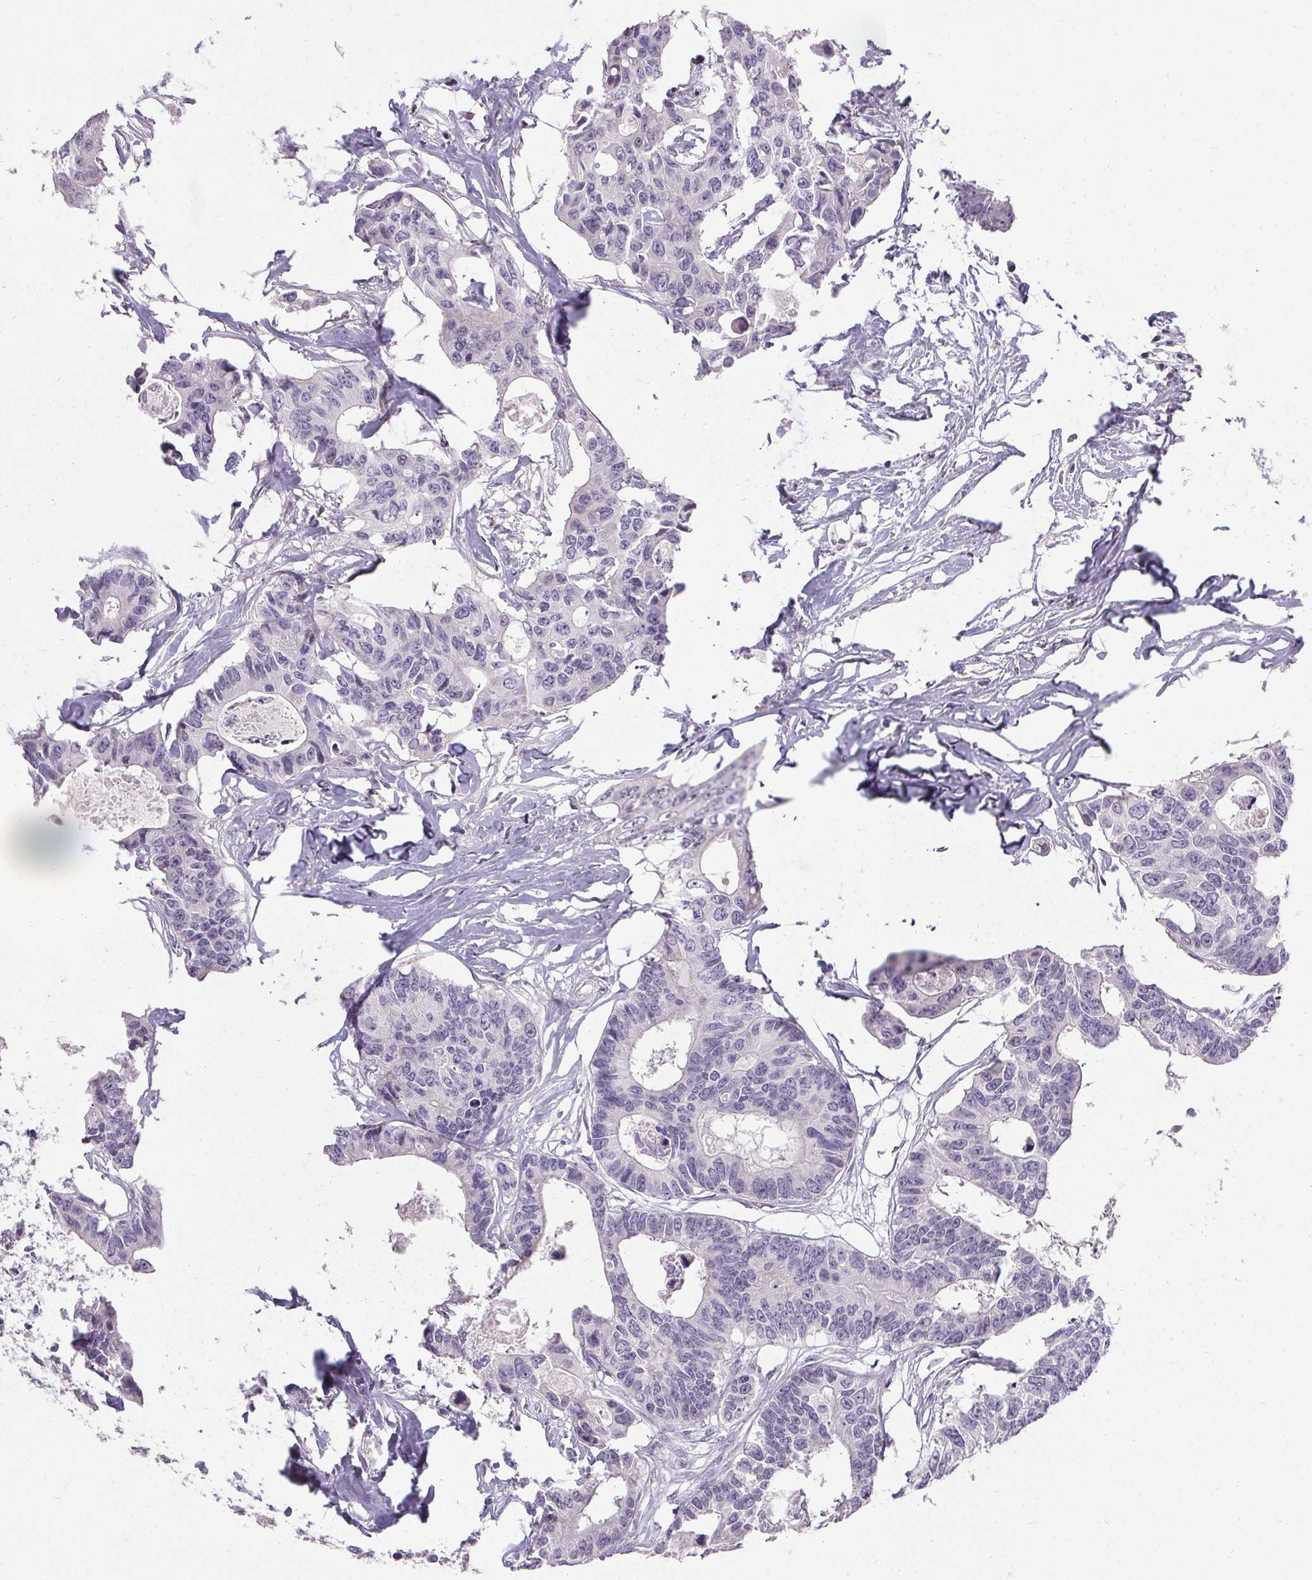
{"staining": {"intensity": "negative", "quantity": "none", "location": "none"}, "tissue": "colorectal cancer", "cell_type": "Tumor cells", "image_type": "cancer", "snomed": [{"axis": "morphology", "description": "Adenocarcinoma, NOS"}, {"axis": "topography", "description": "Rectum"}], "caption": "IHC photomicrograph of human colorectal cancer (adenocarcinoma) stained for a protein (brown), which reveals no expression in tumor cells.", "gene": "PMEL", "patient": {"sex": "male", "age": 57}}